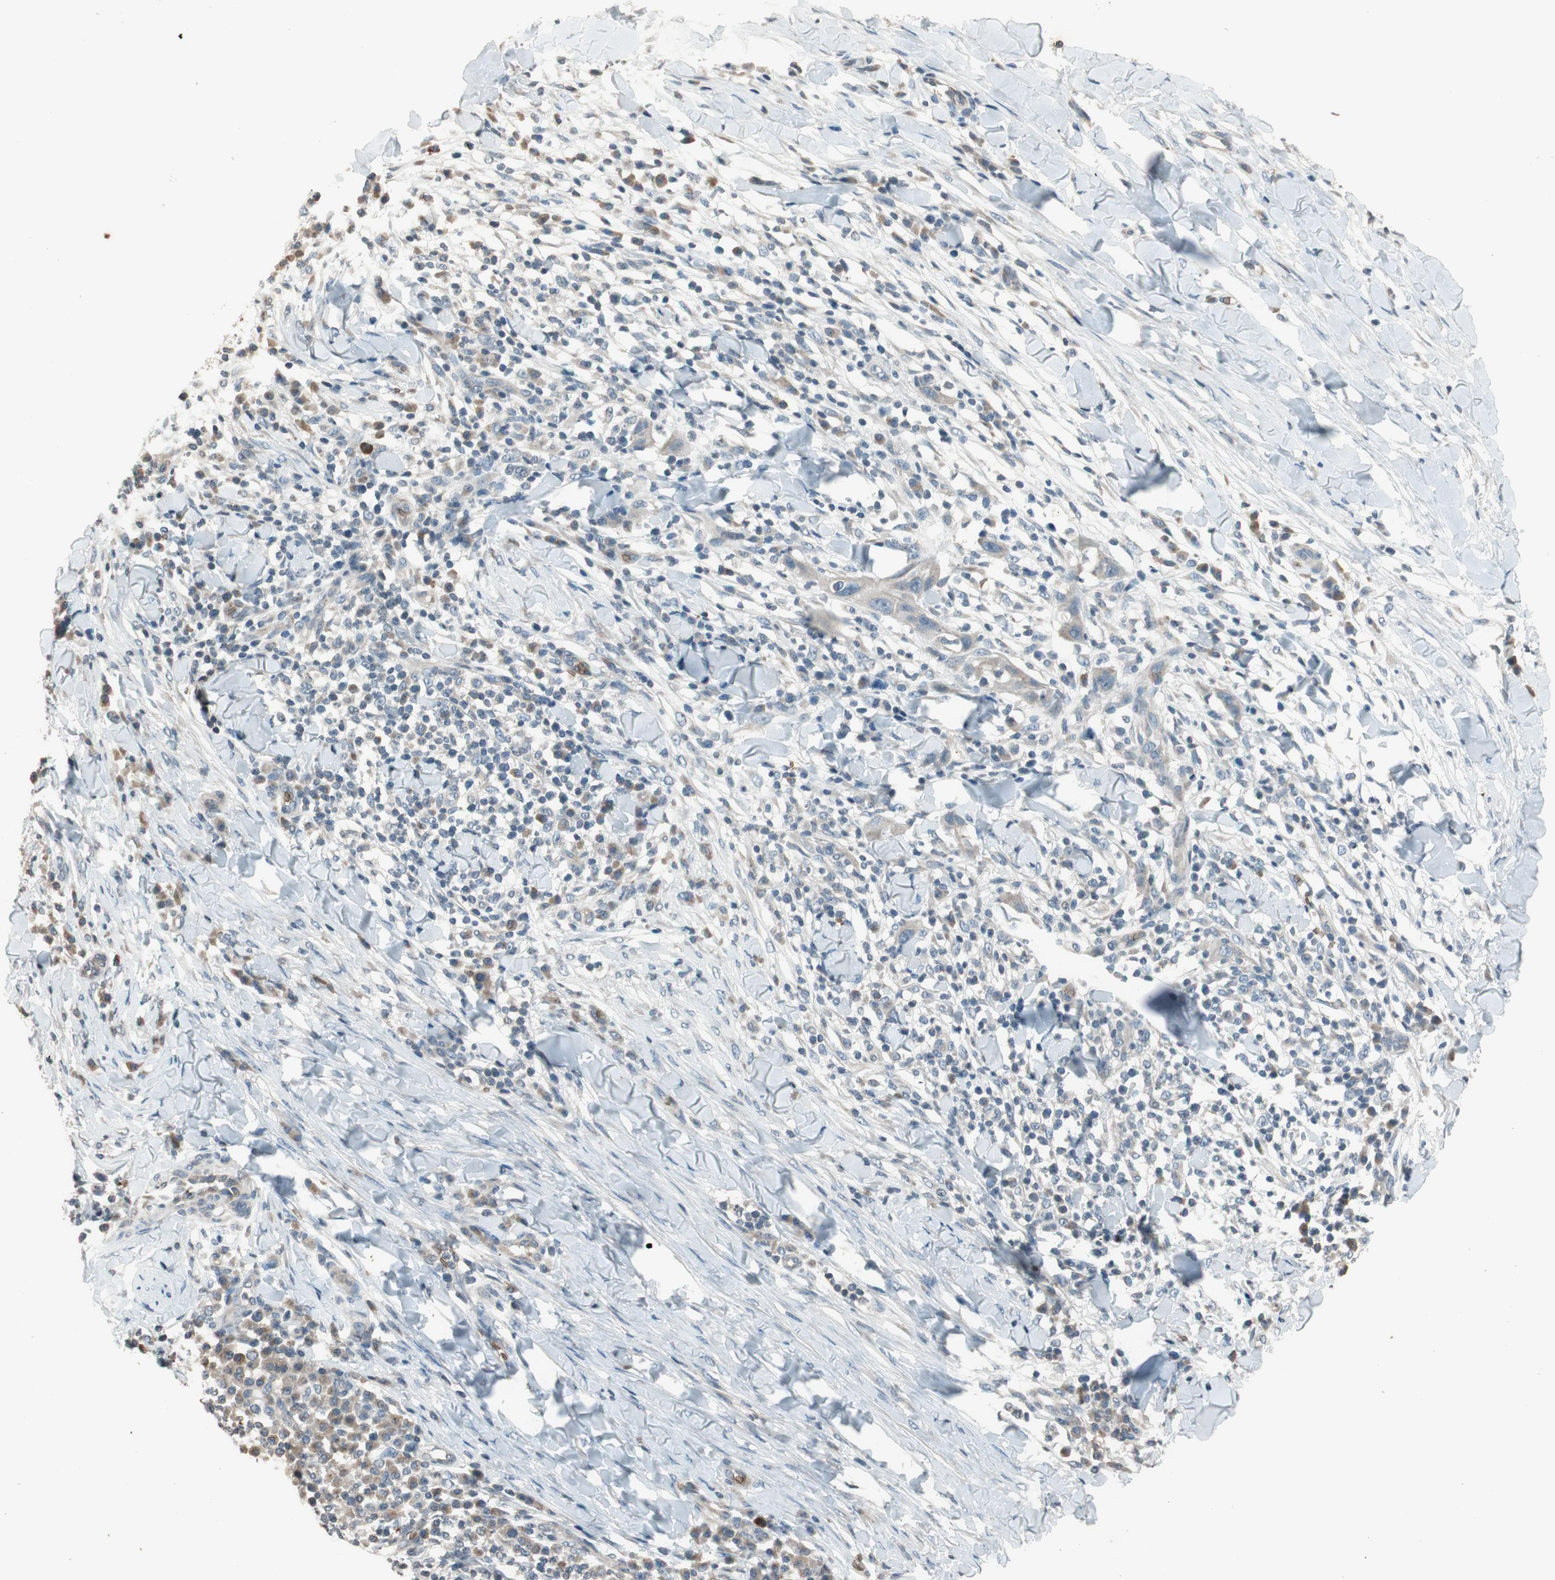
{"staining": {"intensity": "weak", "quantity": "<25%", "location": "cytoplasmic/membranous"}, "tissue": "skin cancer", "cell_type": "Tumor cells", "image_type": "cancer", "snomed": [{"axis": "morphology", "description": "Squamous cell carcinoma, NOS"}, {"axis": "topography", "description": "Skin"}], "caption": "Immunohistochemistry histopathology image of neoplastic tissue: human squamous cell carcinoma (skin) stained with DAB exhibits no significant protein expression in tumor cells.", "gene": "GYPC", "patient": {"sex": "male", "age": 24}}